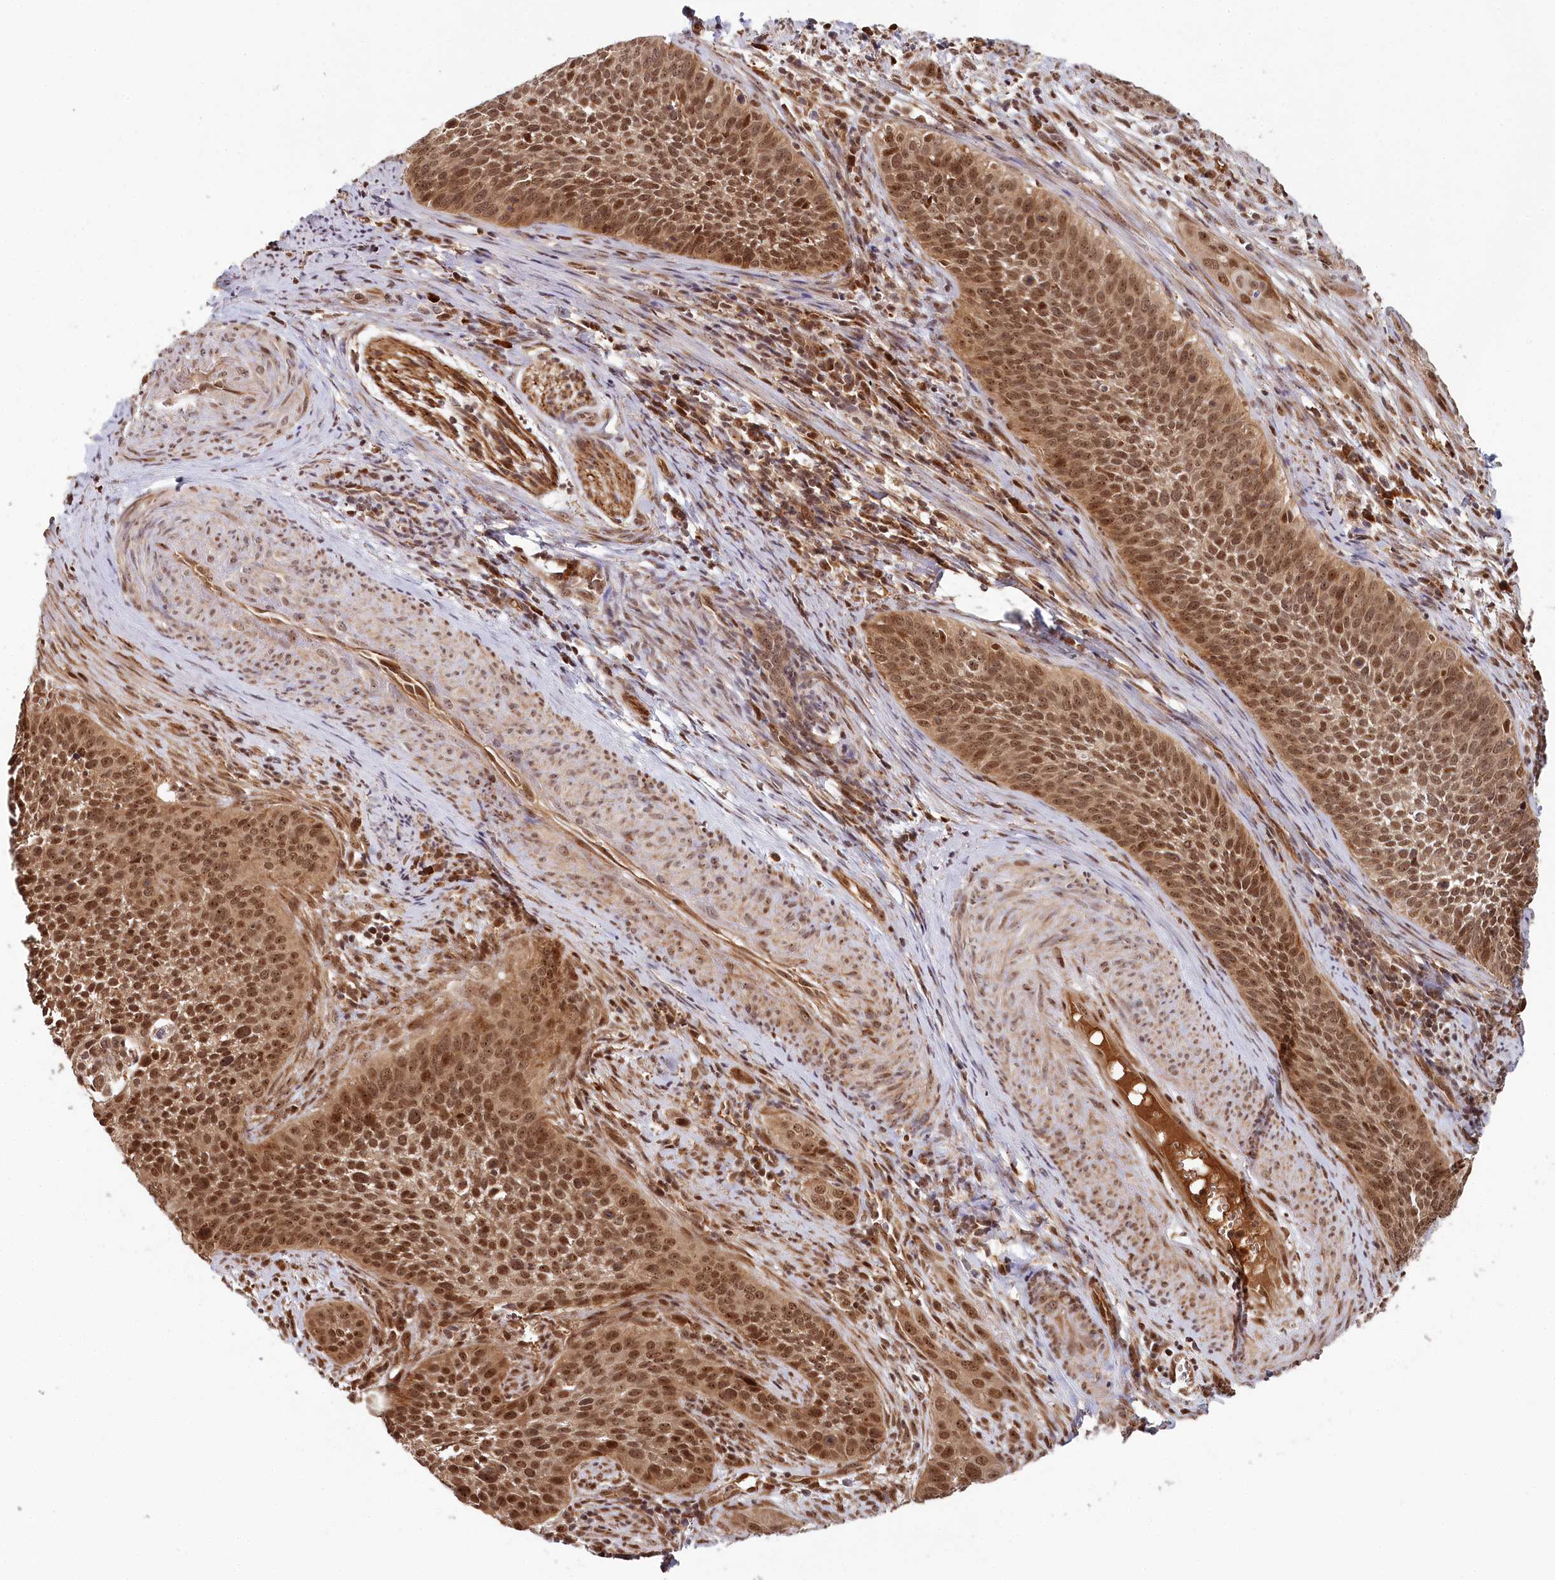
{"staining": {"intensity": "moderate", "quantity": ">75%", "location": "nuclear"}, "tissue": "cervical cancer", "cell_type": "Tumor cells", "image_type": "cancer", "snomed": [{"axis": "morphology", "description": "Squamous cell carcinoma, NOS"}, {"axis": "topography", "description": "Cervix"}], "caption": "Cervical squamous cell carcinoma tissue displays moderate nuclear staining in about >75% of tumor cells", "gene": "WAPL", "patient": {"sex": "female", "age": 34}}